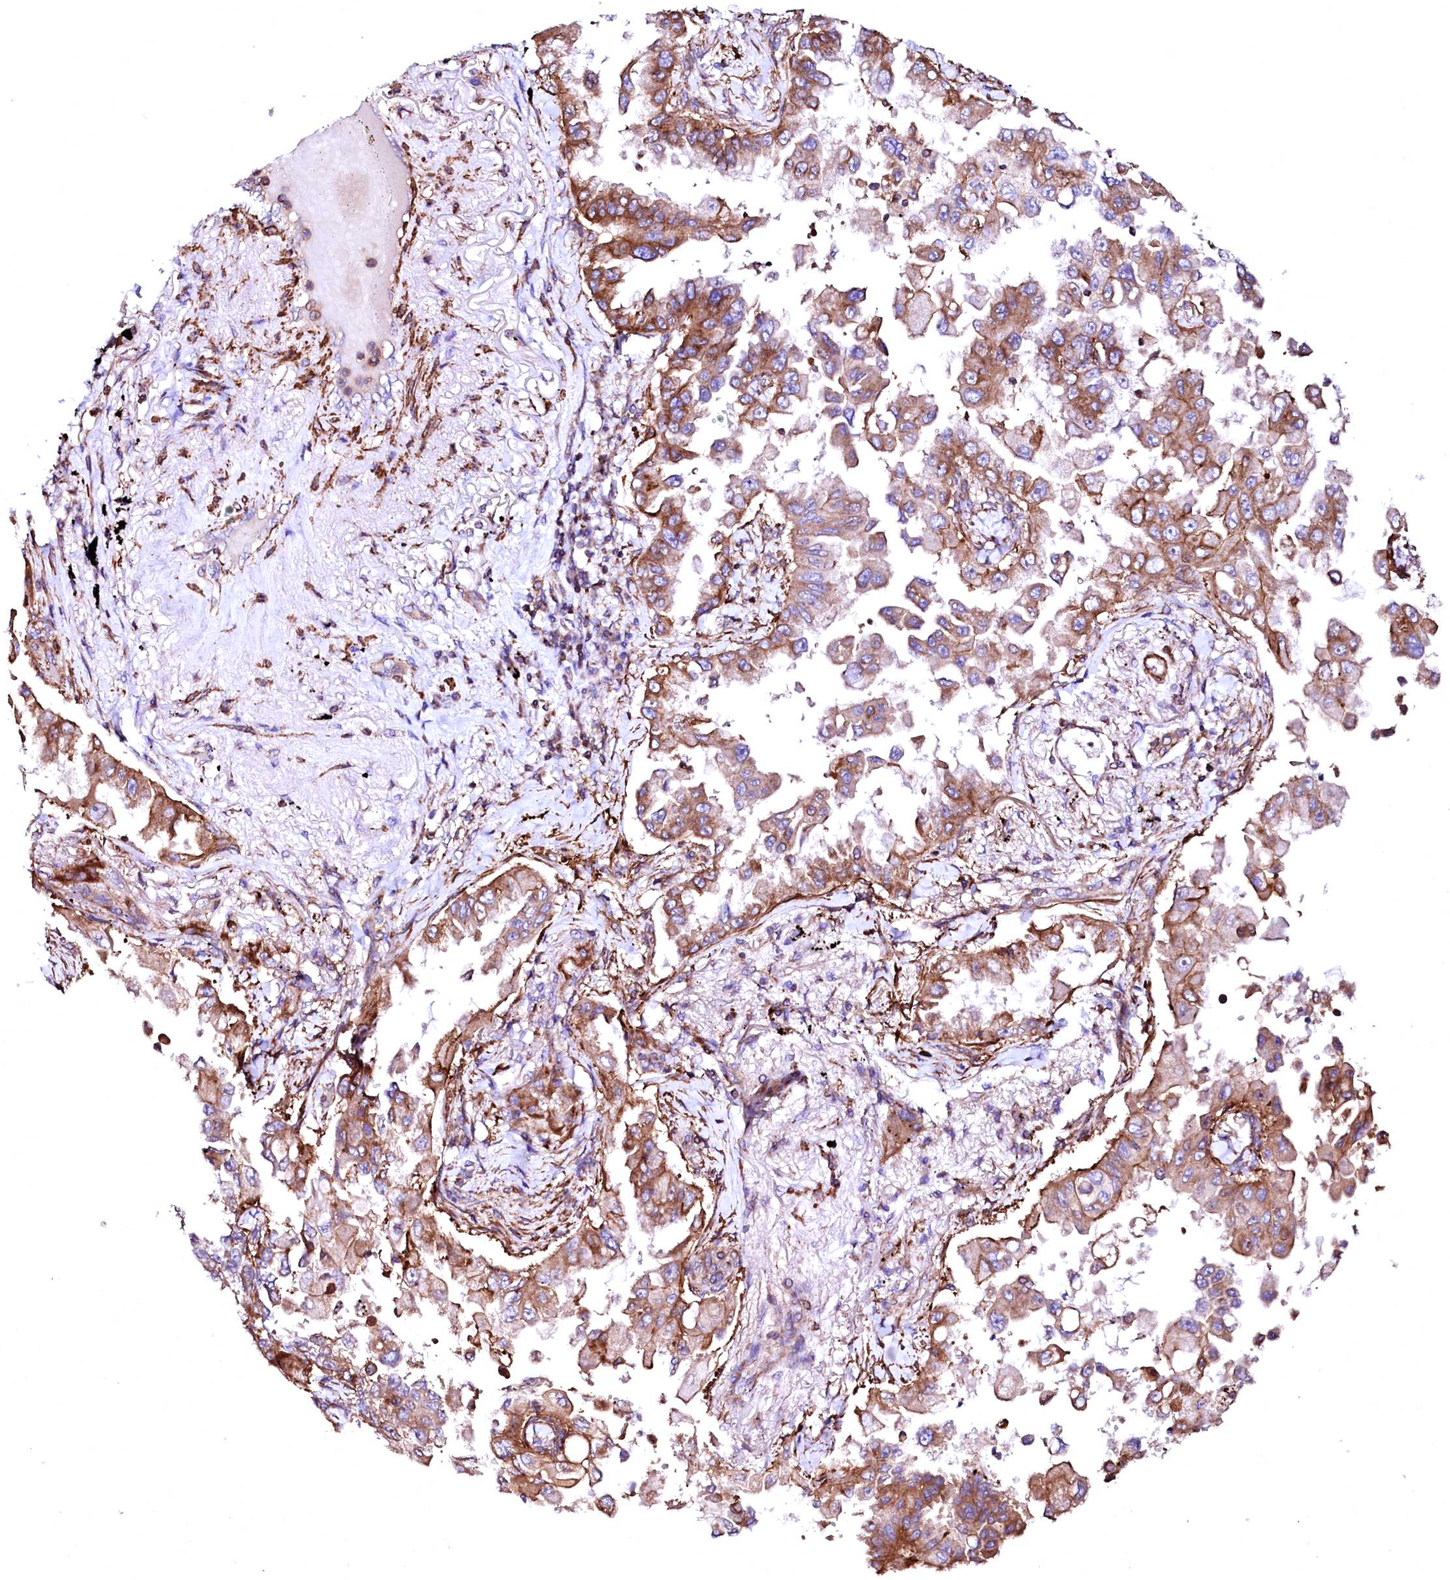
{"staining": {"intensity": "moderate", "quantity": ">75%", "location": "cytoplasmic/membranous"}, "tissue": "lung cancer", "cell_type": "Tumor cells", "image_type": "cancer", "snomed": [{"axis": "morphology", "description": "Adenocarcinoma, NOS"}, {"axis": "topography", "description": "Lung"}], "caption": "Moderate cytoplasmic/membranous expression for a protein is identified in approximately >75% of tumor cells of lung adenocarcinoma using immunohistochemistry.", "gene": "GPR176", "patient": {"sex": "female", "age": 67}}